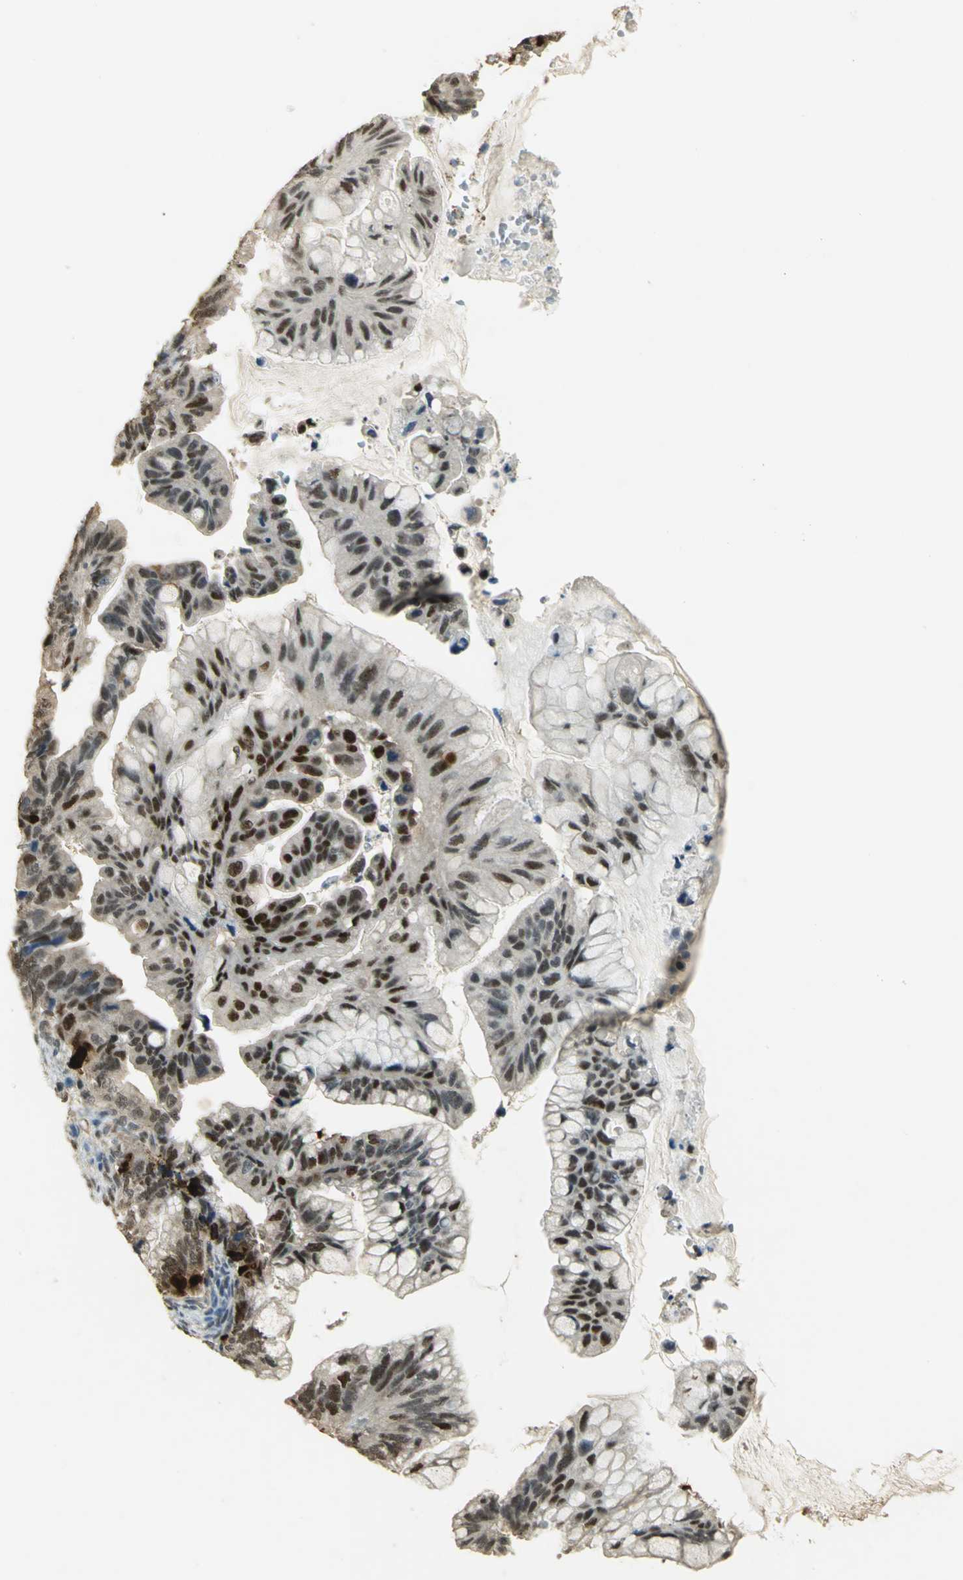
{"staining": {"intensity": "strong", "quantity": ">75%", "location": "nuclear"}, "tissue": "ovarian cancer", "cell_type": "Tumor cells", "image_type": "cancer", "snomed": [{"axis": "morphology", "description": "Cystadenocarcinoma, mucinous, NOS"}, {"axis": "topography", "description": "Ovary"}], "caption": "Immunohistochemistry photomicrograph of neoplastic tissue: ovarian mucinous cystadenocarcinoma stained using immunohistochemistry (IHC) displays high levels of strong protein expression localized specifically in the nuclear of tumor cells, appearing as a nuclear brown color.", "gene": "ELF1", "patient": {"sex": "female", "age": 36}}